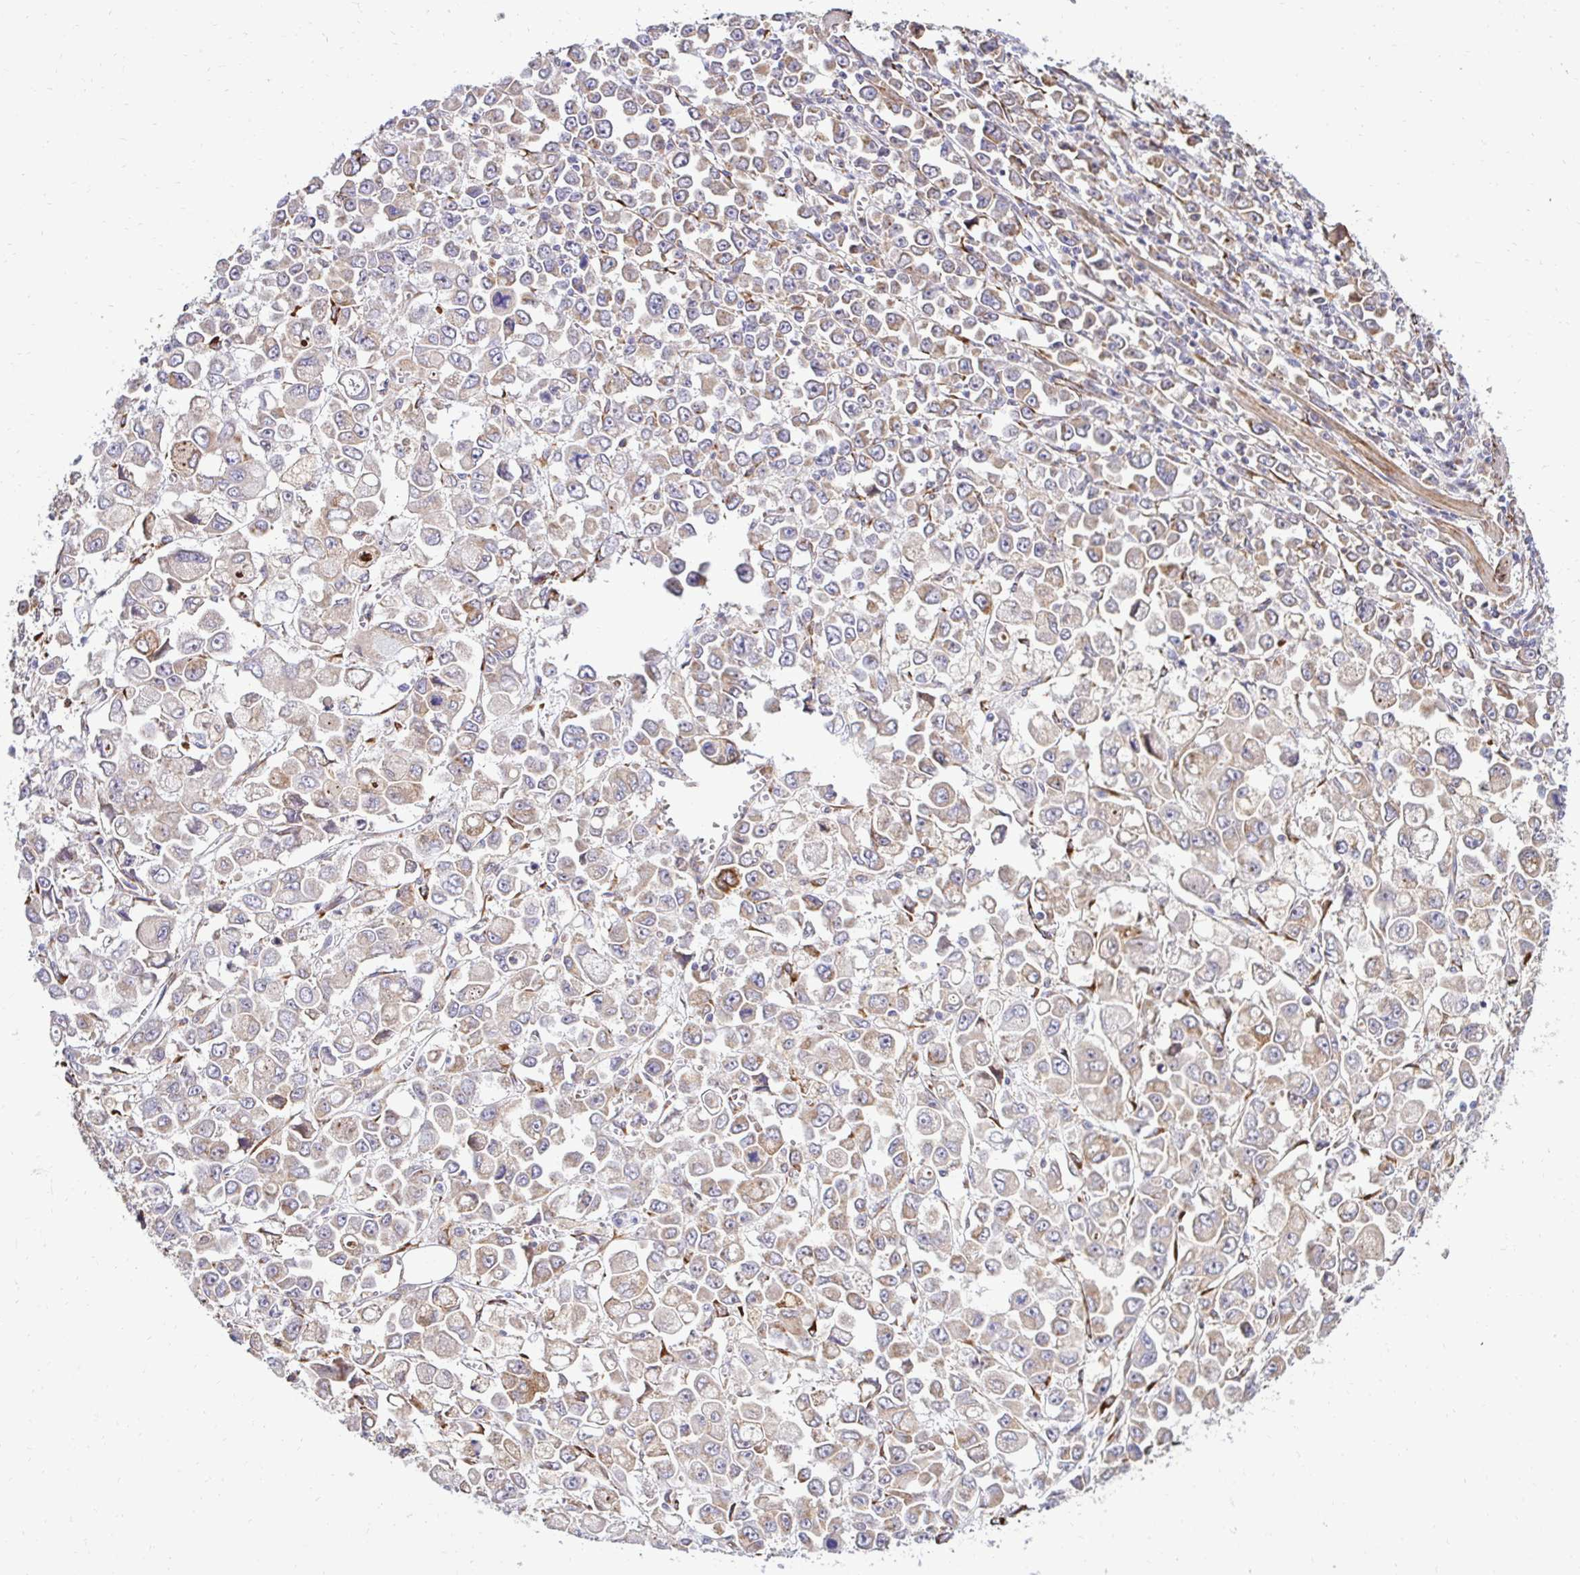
{"staining": {"intensity": "weak", "quantity": ">75%", "location": "cytoplasmic/membranous"}, "tissue": "stomach cancer", "cell_type": "Tumor cells", "image_type": "cancer", "snomed": [{"axis": "morphology", "description": "Adenocarcinoma, NOS"}, {"axis": "topography", "description": "Stomach, upper"}], "caption": "Human adenocarcinoma (stomach) stained with a brown dye reveals weak cytoplasmic/membranous positive expression in about >75% of tumor cells.", "gene": "HPS1", "patient": {"sex": "male", "age": 70}}